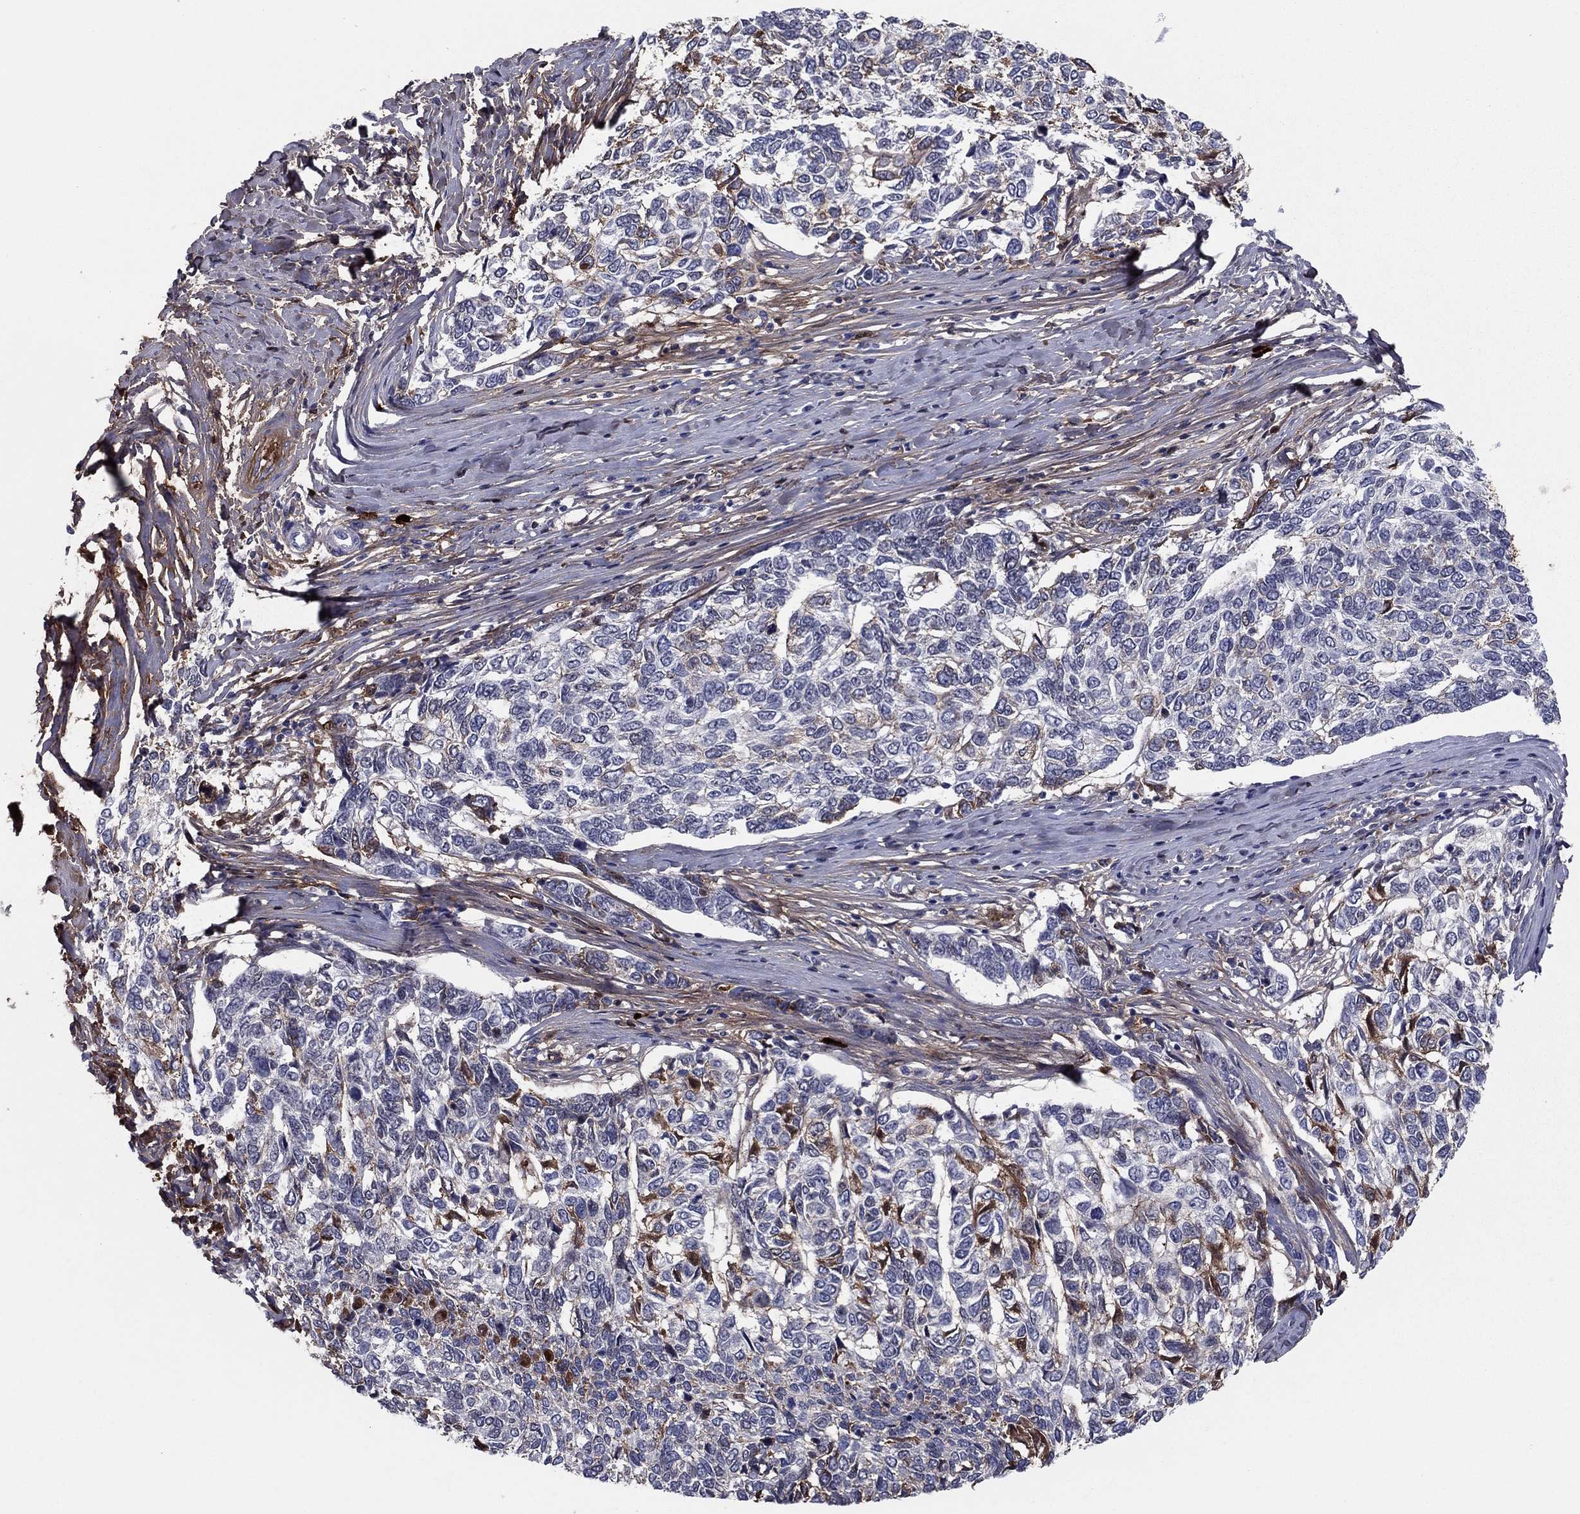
{"staining": {"intensity": "negative", "quantity": "none", "location": "none"}, "tissue": "skin cancer", "cell_type": "Tumor cells", "image_type": "cancer", "snomed": [{"axis": "morphology", "description": "Basal cell carcinoma"}, {"axis": "topography", "description": "Skin"}], "caption": "An IHC image of basal cell carcinoma (skin) is shown. There is no staining in tumor cells of basal cell carcinoma (skin).", "gene": "HPX", "patient": {"sex": "female", "age": 65}}